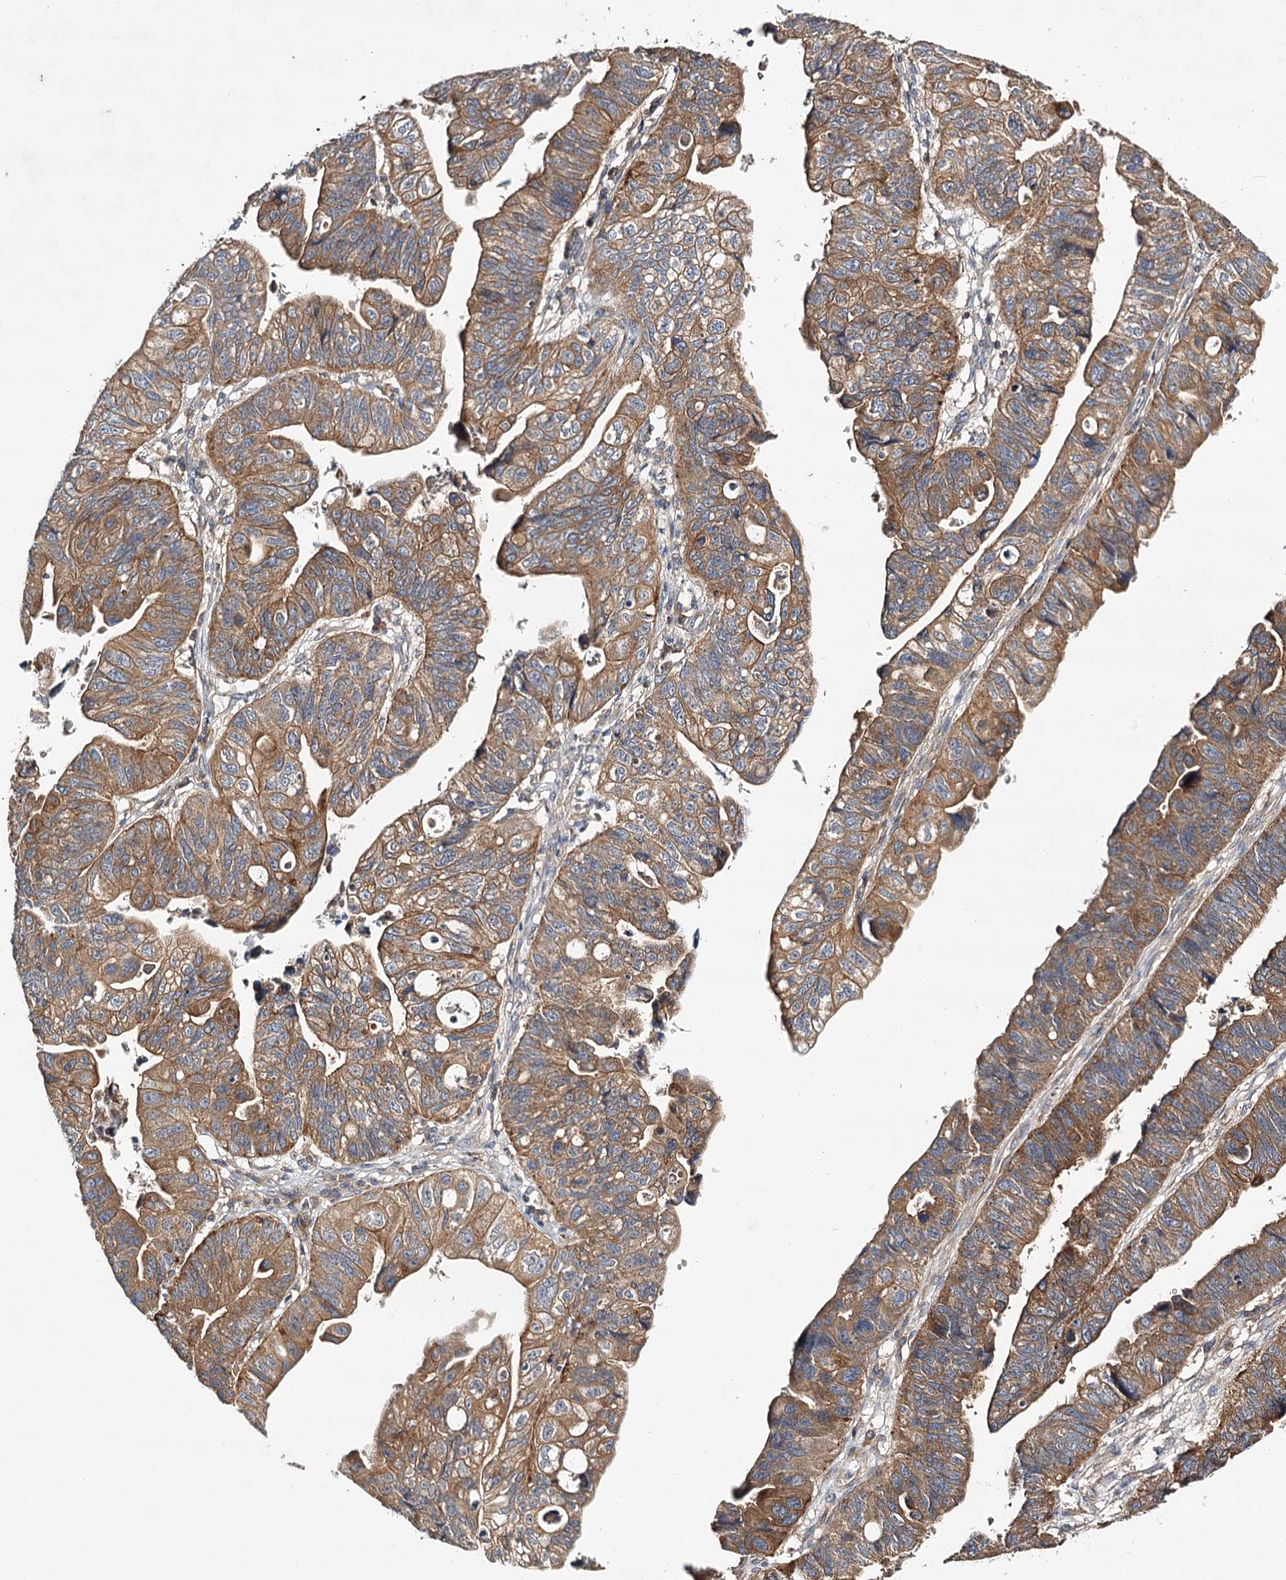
{"staining": {"intensity": "moderate", "quantity": ">75%", "location": "cytoplasmic/membranous"}, "tissue": "stomach cancer", "cell_type": "Tumor cells", "image_type": "cancer", "snomed": [{"axis": "morphology", "description": "Adenocarcinoma, NOS"}, {"axis": "topography", "description": "Stomach"}], "caption": "Stomach cancer tissue displays moderate cytoplasmic/membranous expression in approximately >75% of tumor cells", "gene": "LSS", "patient": {"sex": "male", "age": 59}}